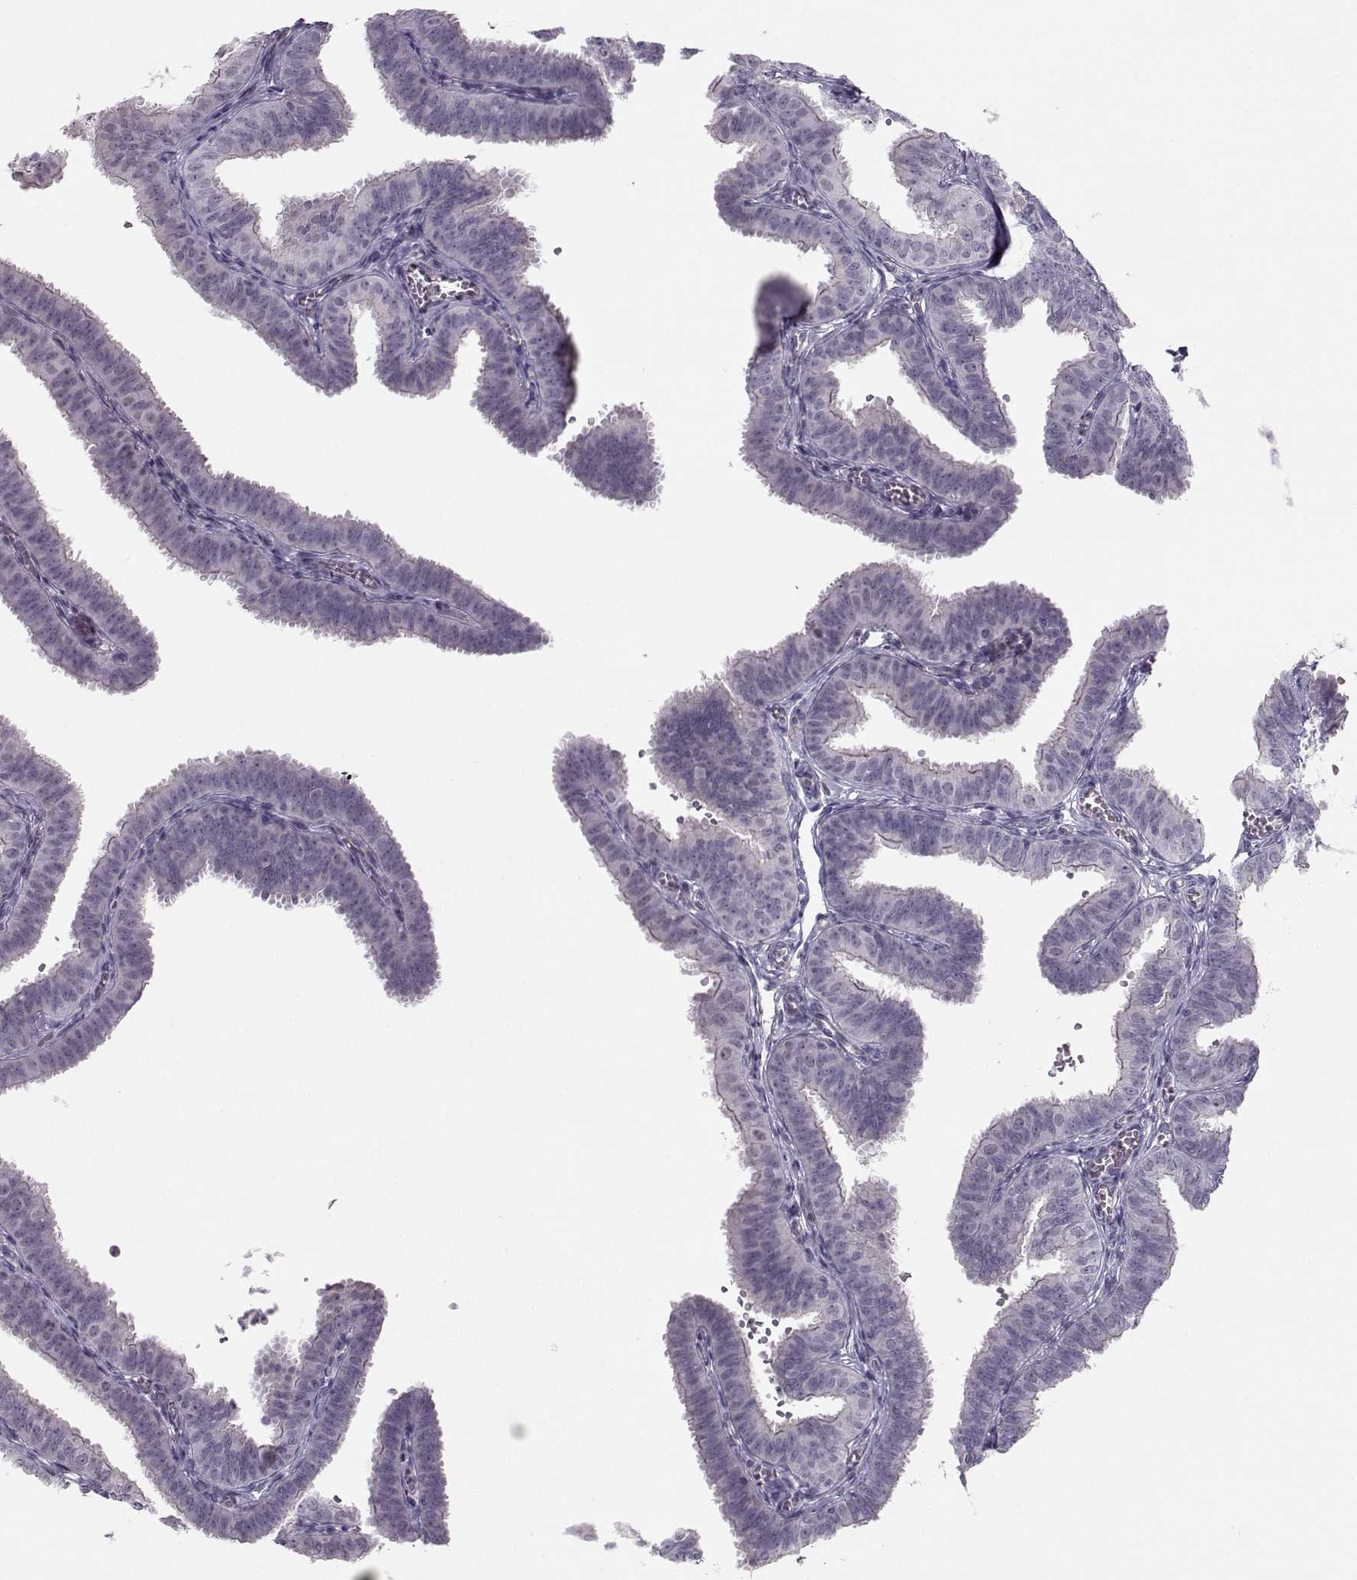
{"staining": {"intensity": "weak", "quantity": "<25%", "location": "cytoplasmic/membranous"}, "tissue": "fallopian tube", "cell_type": "Glandular cells", "image_type": "normal", "snomed": [{"axis": "morphology", "description": "Normal tissue, NOS"}, {"axis": "topography", "description": "Fallopian tube"}], "caption": "DAB (3,3'-diaminobenzidine) immunohistochemical staining of unremarkable fallopian tube displays no significant staining in glandular cells.", "gene": "MAST1", "patient": {"sex": "female", "age": 25}}